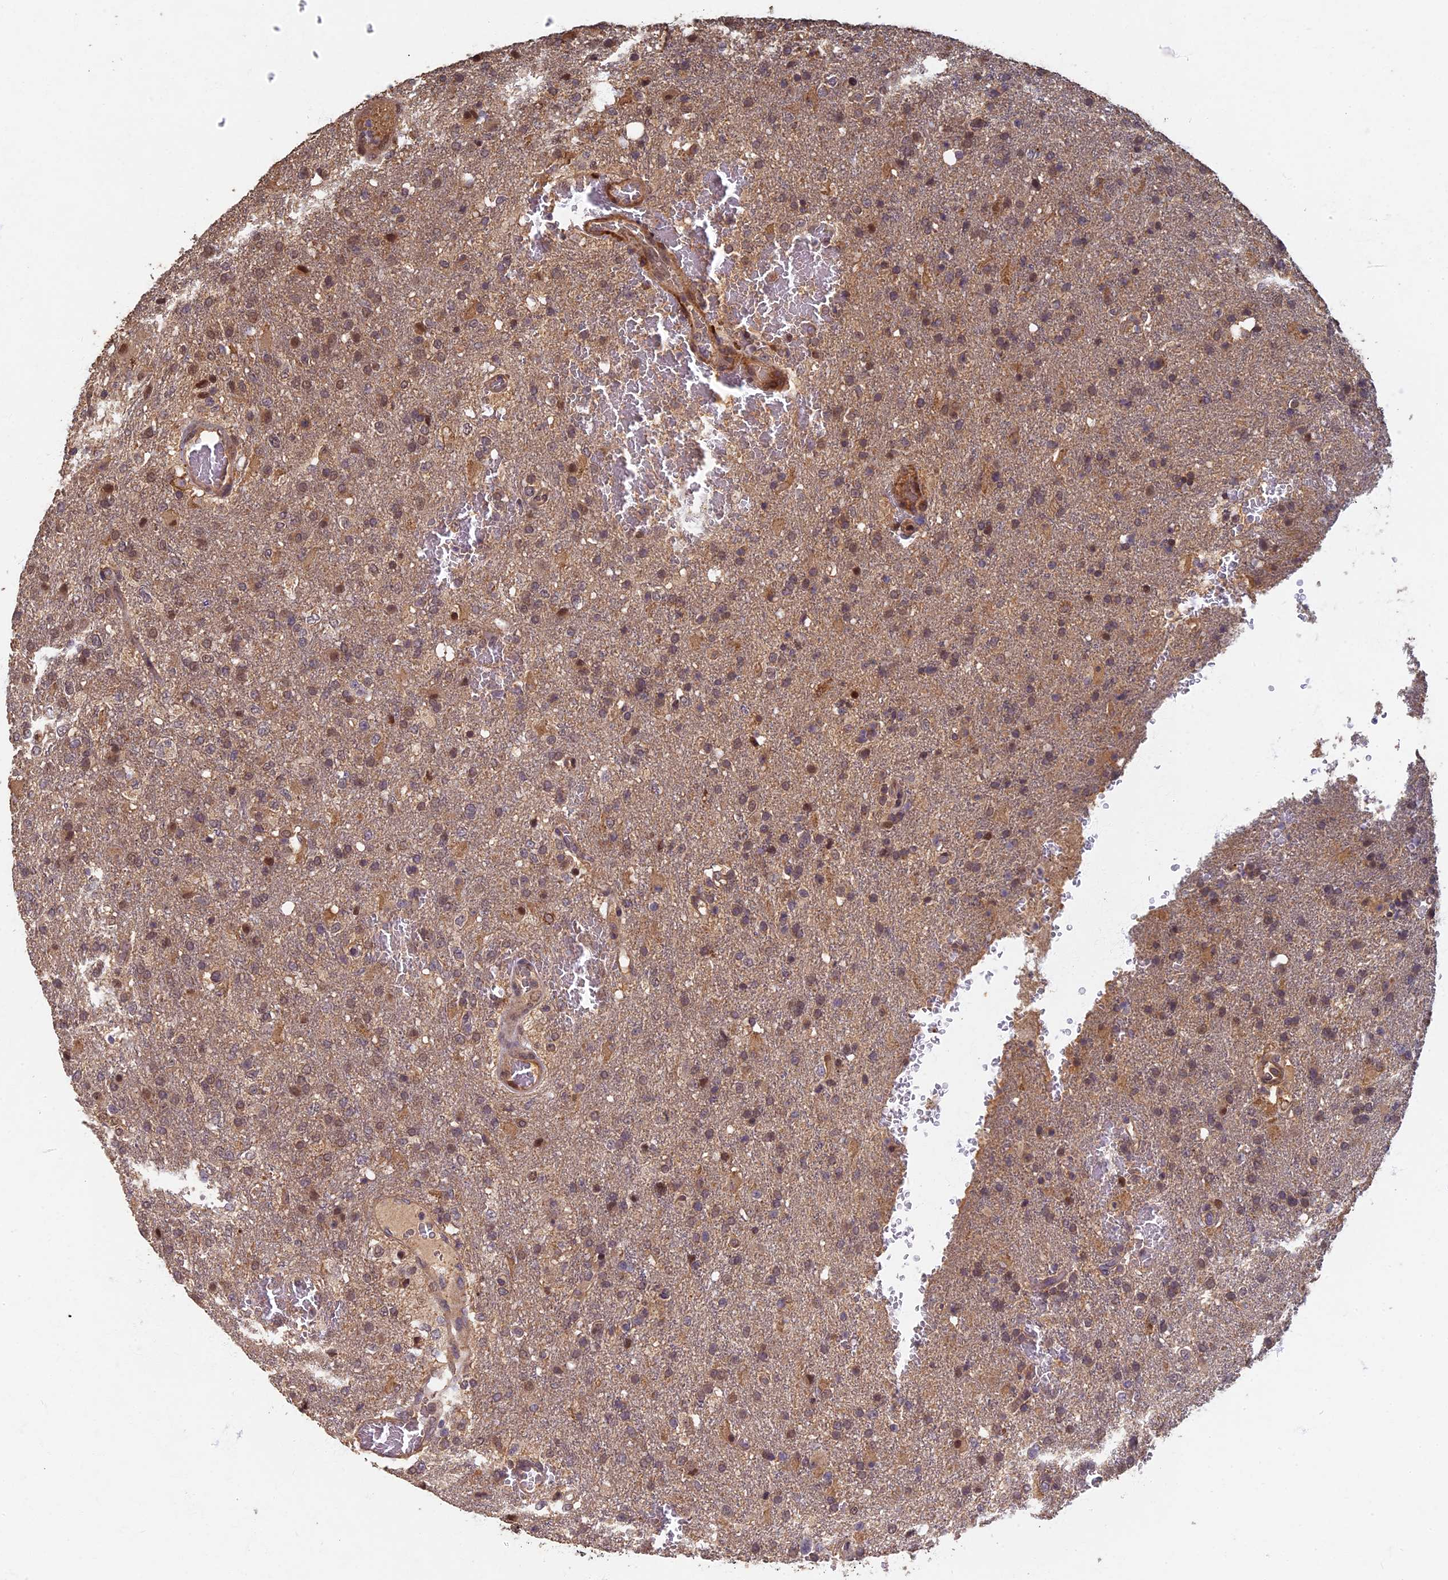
{"staining": {"intensity": "weak", "quantity": "25%-75%", "location": "cytoplasmic/membranous,nuclear"}, "tissue": "glioma", "cell_type": "Tumor cells", "image_type": "cancer", "snomed": [{"axis": "morphology", "description": "Glioma, malignant, High grade"}, {"axis": "topography", "description": "Brain"}], "caption": "DAB immunohistochemical staining of human glioma shows weak cytoplasmic/membranous and nuclear protein expression in approximately 25%-75% of tumor cells. (DAB (3,3'-diaminobenzidine) = brown stain, brightfield microscopy at high magnification).", "gene": "RSPH3", "patient": {"sex": "female", "age": 74}}